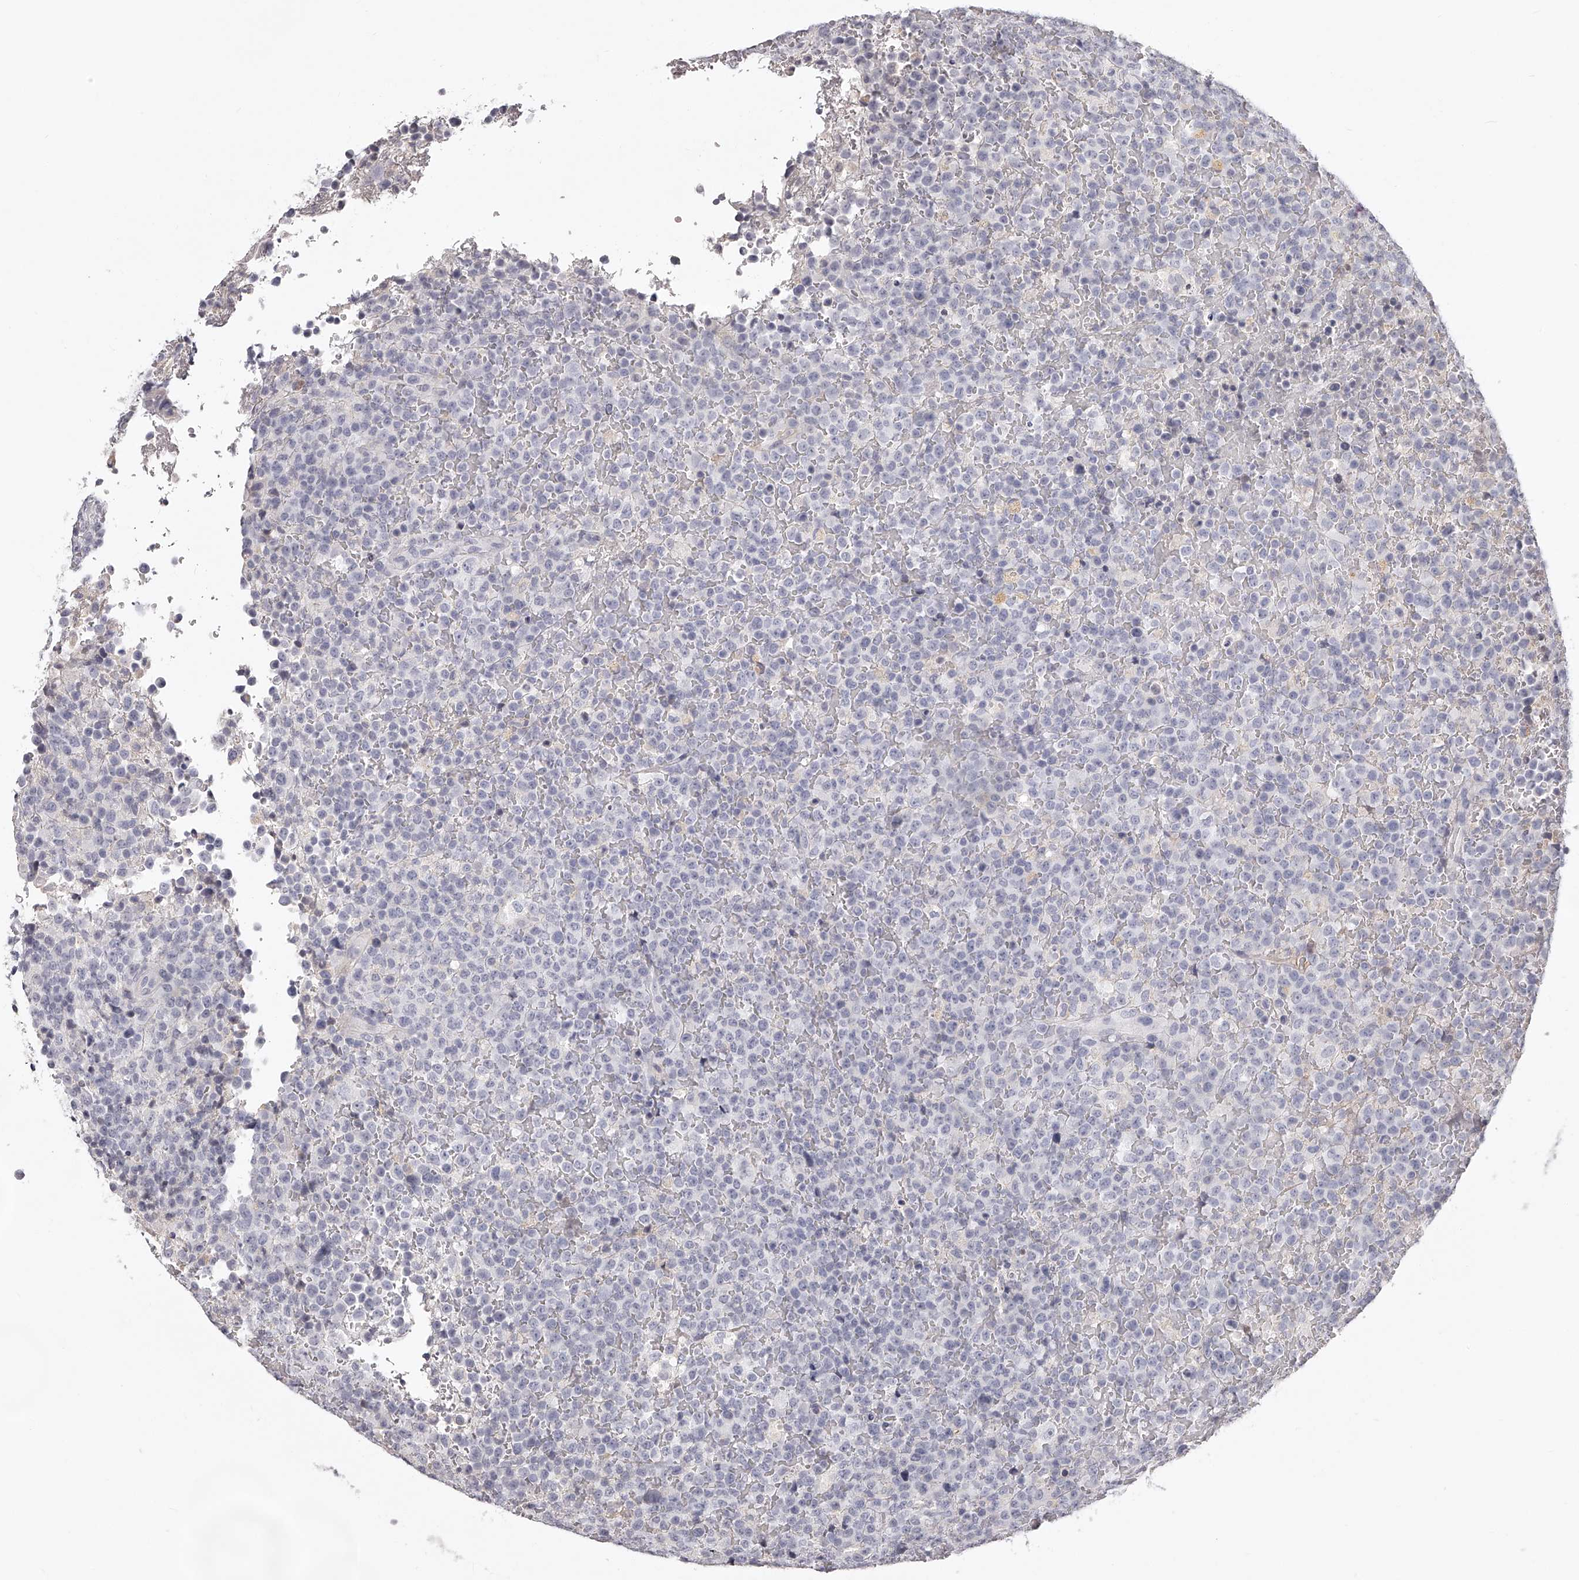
{"staining": {"intensity": "negative", "quantity": "none", "location": "none"}, "tissue": "lymphoma", "cell_type": "Tumor cells", "image_type": "cancer", "snomed": [{"axis": "morphology", "description": "Malignant lymphoma, non-Hodgkin's type, High grade"}, {"axis": "topography", "description": "Lymph node"}], "caption": "A photomicrograph of lymphoma stained for a protein demonstrates no brown staining in tumor cells.", "gene": "DMRT1", "patient": {"sex": "male", "age": 13}}